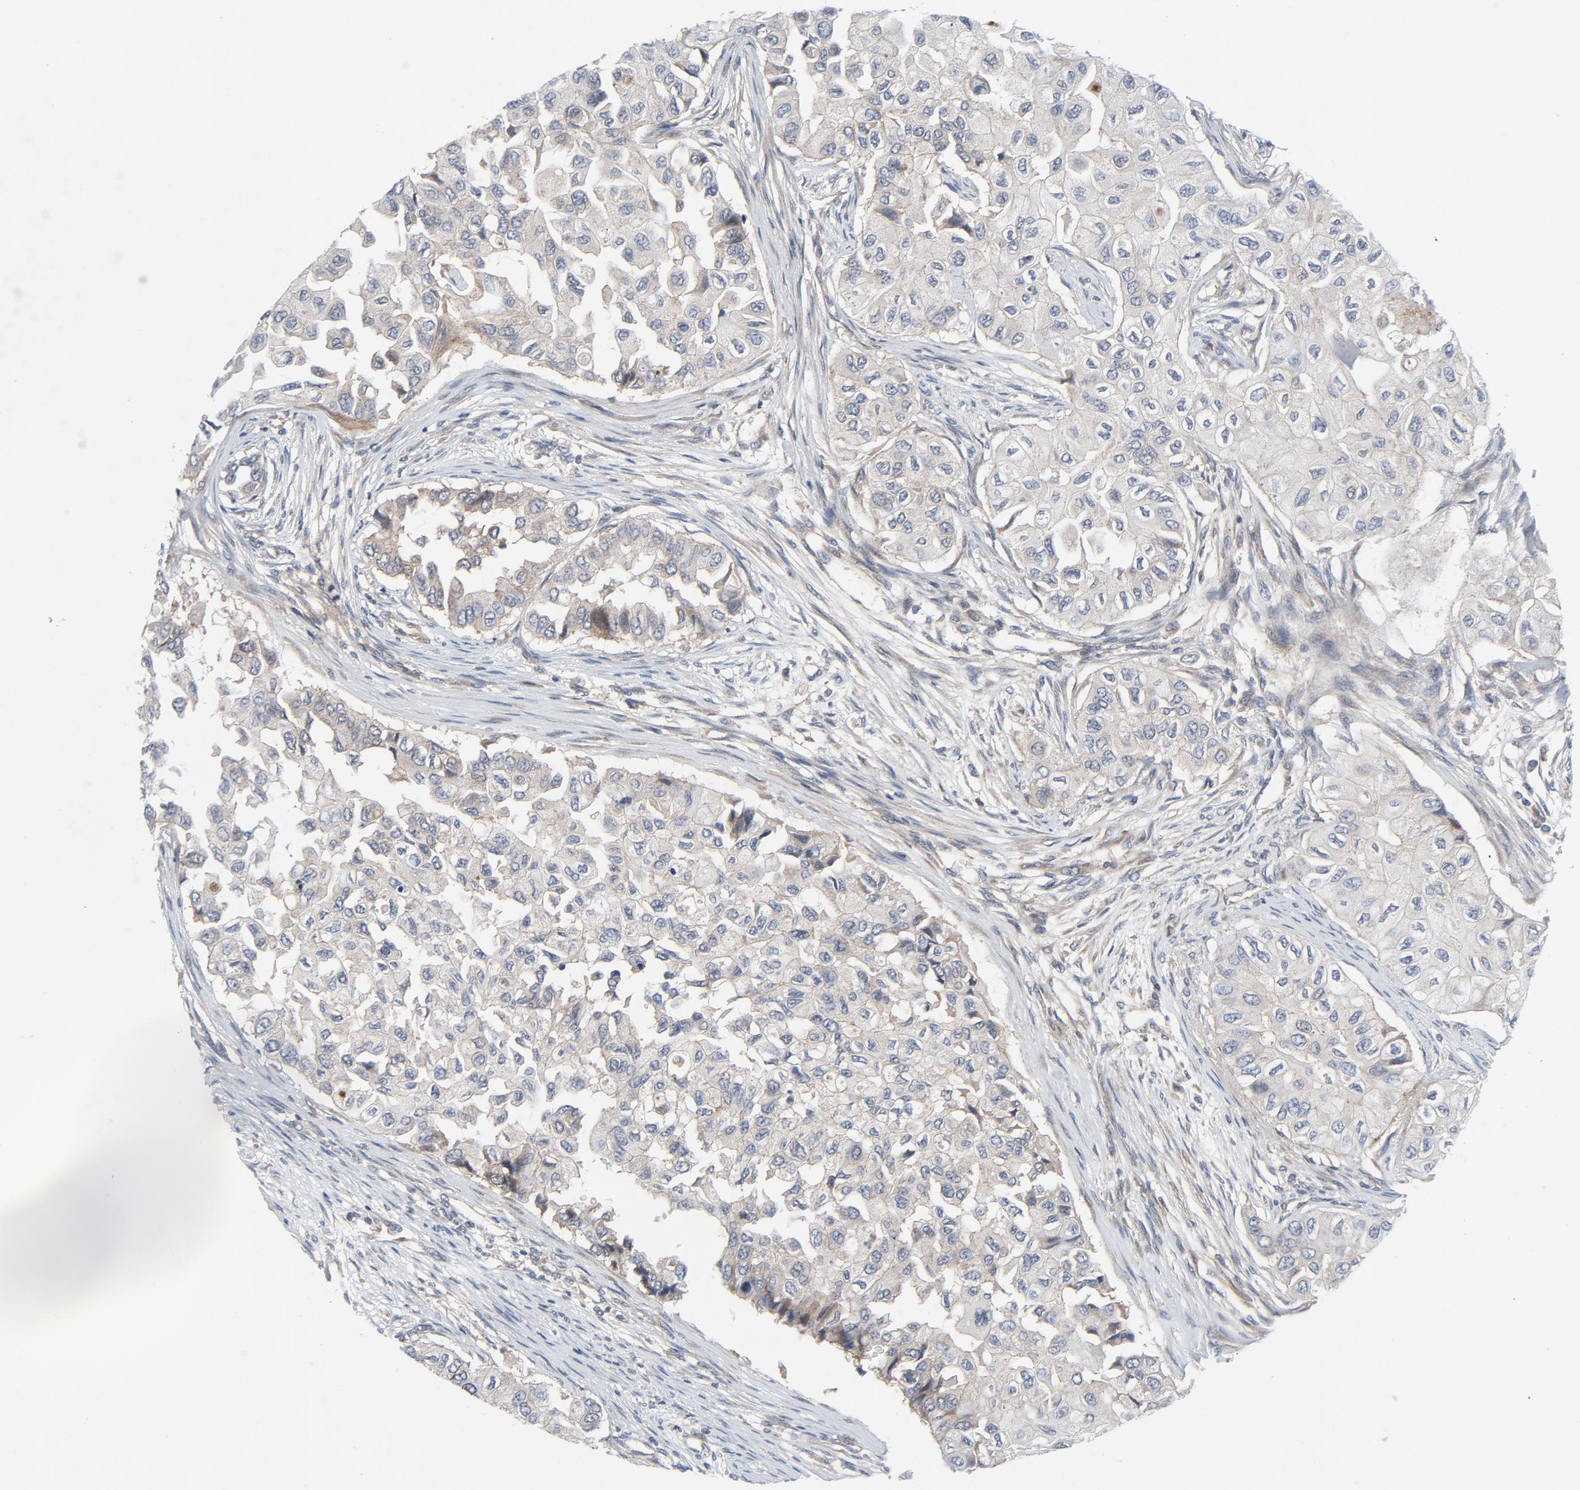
{"staining": {"intensity": "weak", "quantity": ">75%", "location": "cytoplasmic/membranous"}, "tissue": "breast cancer", "cell_type": "Tumor cells", "image_type": "cancer", "snomed": [{"axis": "morphology", "description": "Normal tissue, NOS"}, {"axis": "morphology", "description": "Duct carcinoma"}, {"axis": "topography", "description": "Breast"}], "caption": "Protein expression analysis of invasive ductal carcinoma (breast) displays weak cytoplasmic/membranous expression in about >75% of tumor cells. (IHC, brightfield microscopy, high magnification).", "gene": "TSG101", "patient": {"sex": "female", "age": 49}}